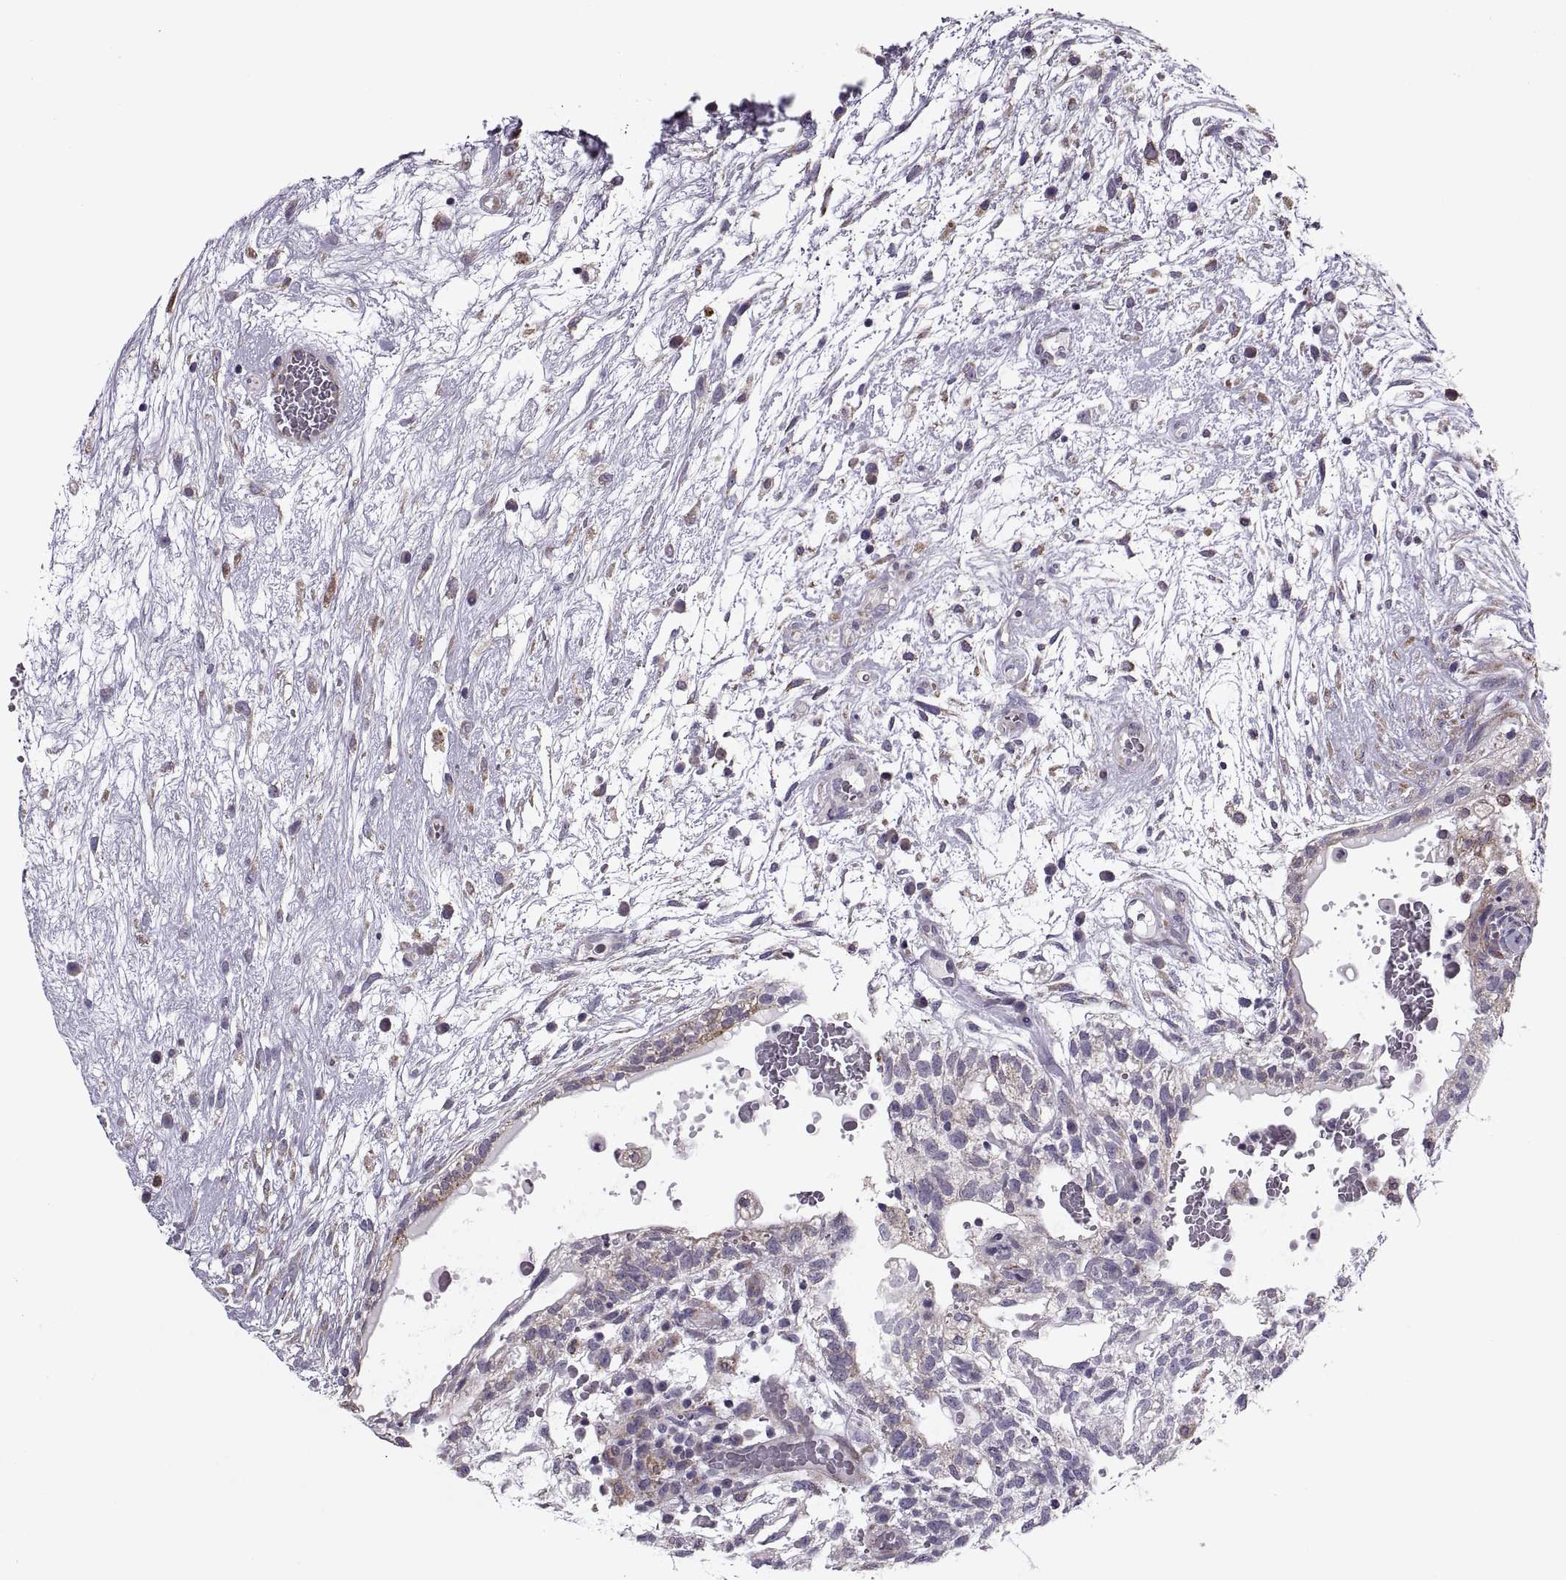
{"staining": {"intensity": "moderate", "quantity": "<25%", "location": "cytoplasmic/membranous"}, "tissue": "testis cancer", "cell_type": "Tumor cells", "image_type": "cancer", "snomed": [{"axis": "morphology", "description": "Normal tissue, NOS"}, {"axis": "morphology", "description": "Carcinoma, Embryonal, NOS"}, {"axis": "topography", "description": "Testis"}], "caption": "This histopathology image shows immunohistochemistry (IHC) staining of human testis cancer, with low moderate cytoplasmic/membranous staining in about <25% of tumor cells.", "gene": "LETM2", "patient": {"sex": "male", "age": 32}}